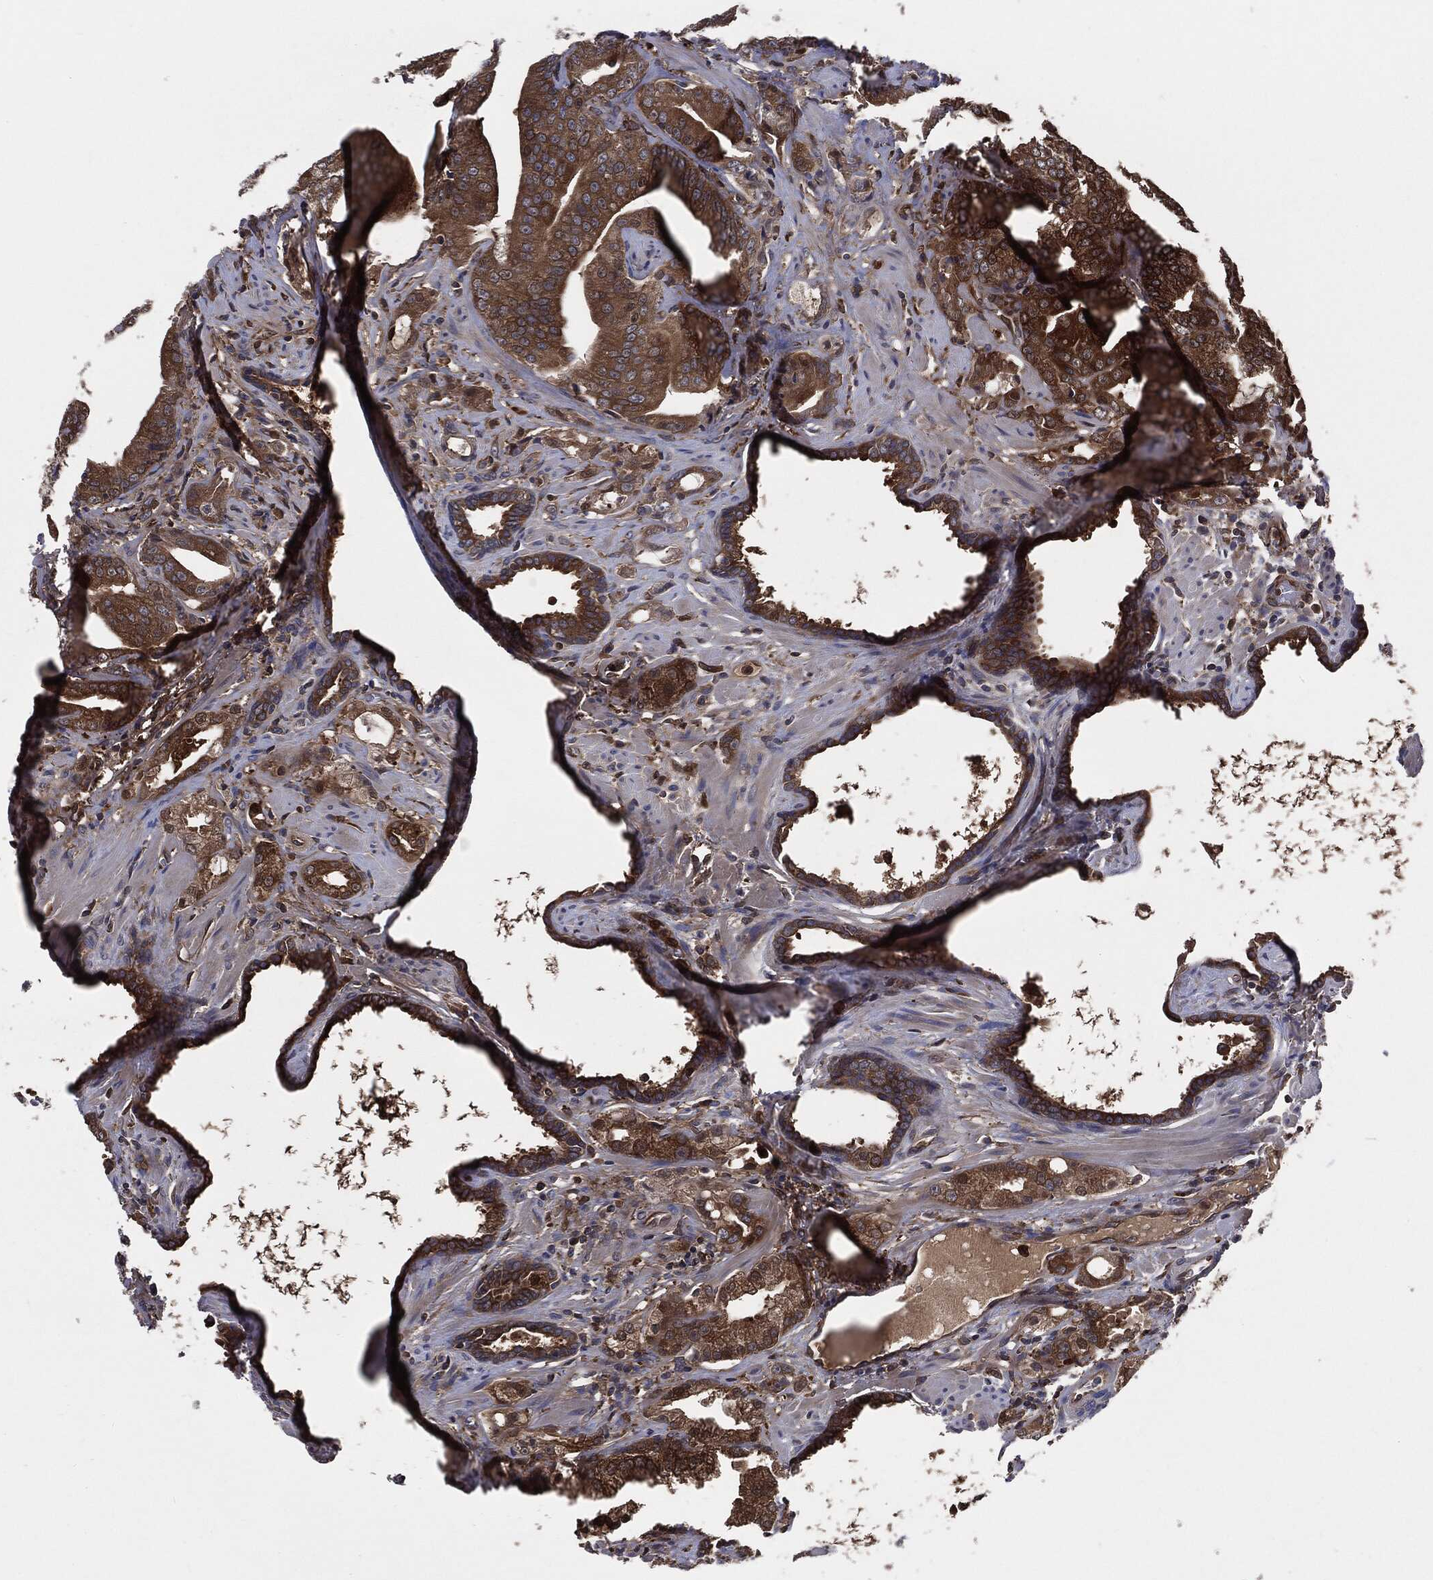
{"staining": {"intensity": "strong", "quantity": ">75%", "location": "cytoplasmic/membranous"}, "tissue": "prostate cancer", "cell_type": "Tumor cells", "image_type": "cancer", "snomed": [{"axis": "morphology", "description": "Adenocarcinoma, Low grade"}, {"axis": "topography", "description": "Prostate"}], "caption": "Low-grade adenocarcinoma (prostate) stained for a protein exhibits strong cytoplasmic/membranous positivity in tumor cells.", "gene": "XPNPEP1", "patient": {"sex": "male", "age": 62}}